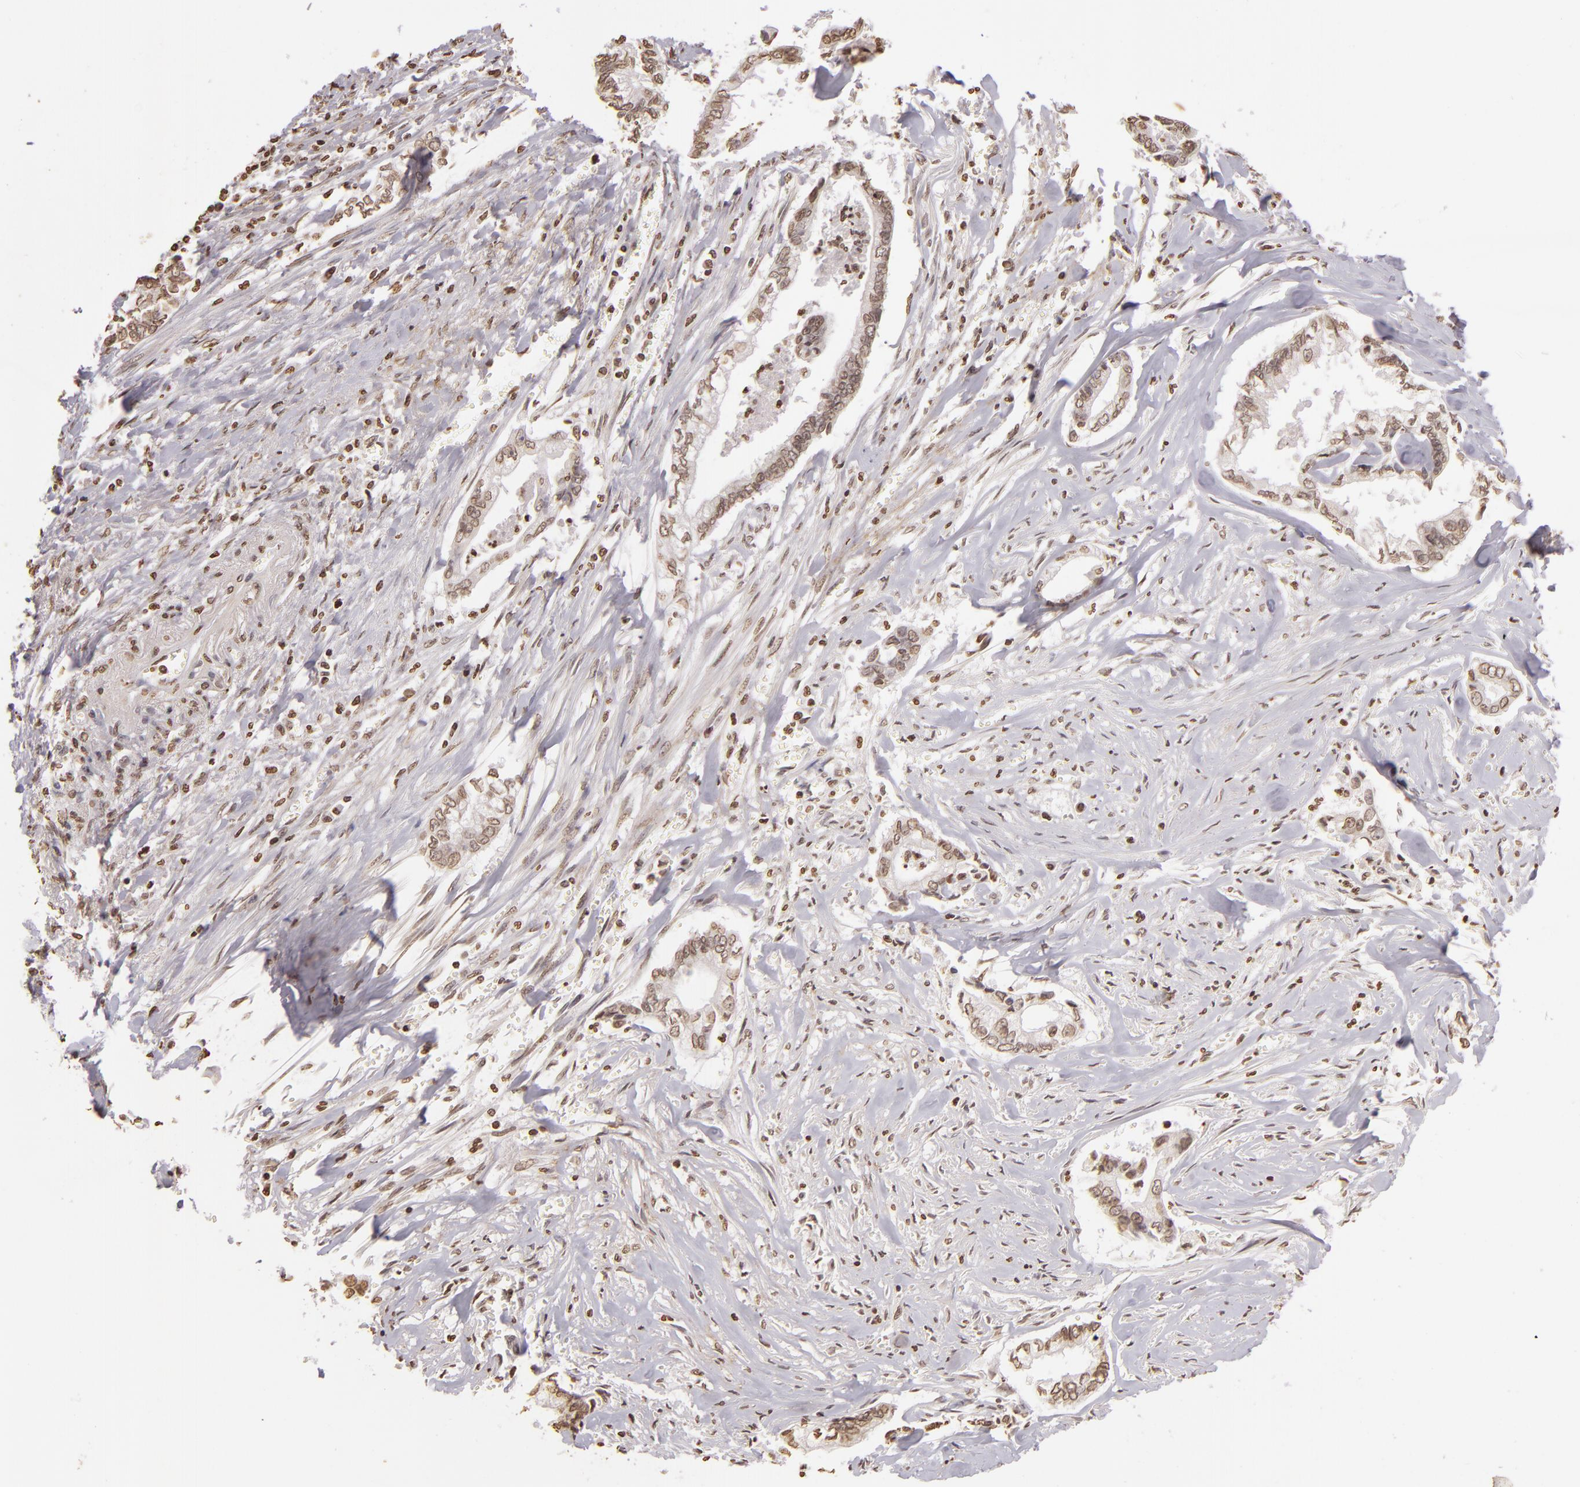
{"staining": {"intensity": "weak", "quantity": ">75%", "location": "nuclear"}, "tissue": "liver cancer", "cell_type": "Tumor cells", "image_type": "cancer", "snomed": [{"axis": "morphology", "description": "Cholangiocarcinoma"}, {"axis": "topography", "description": "Liver"}], "caption": "Liver cancer was stained to show a protein in brown. There is low levels of weak nuclear positivity in approximately >75% of tumor cells.", "gene": "THRB", "patient": {"sex": "male", "age": 57}}